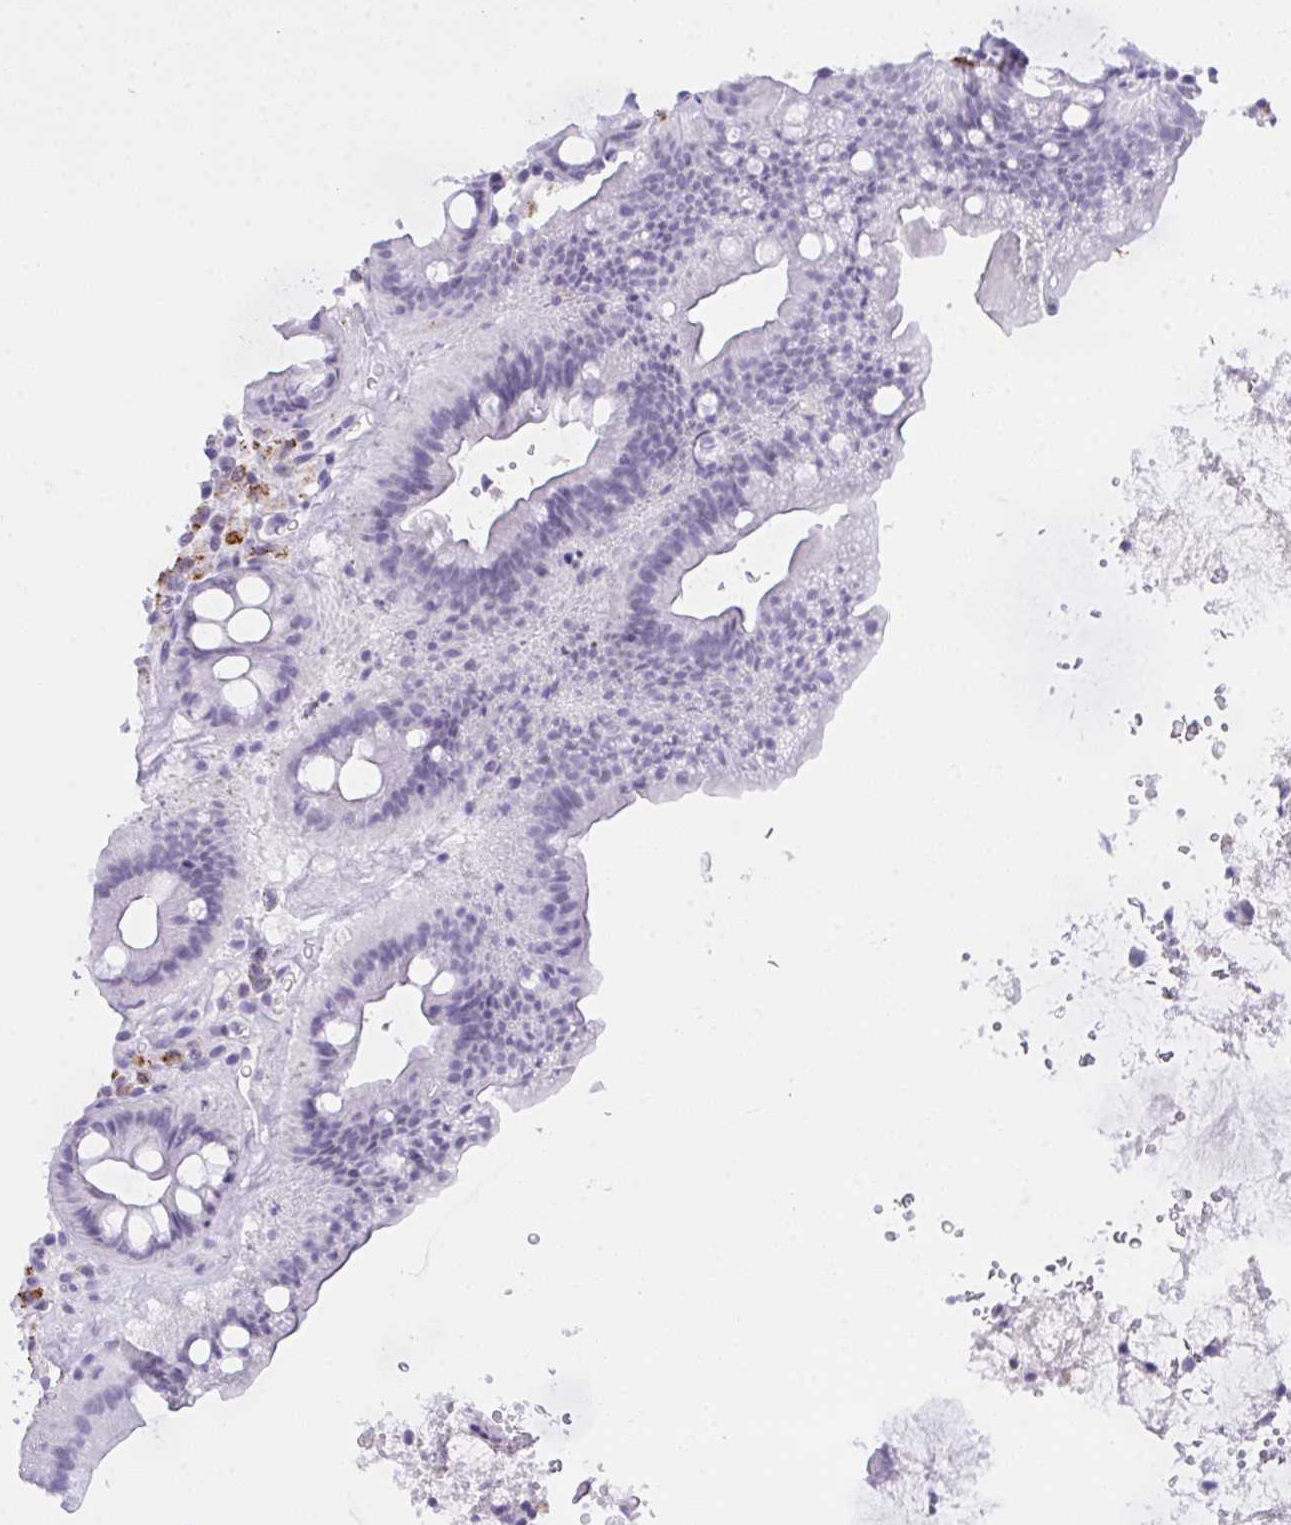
{"staining": {"intensity": "negative", "quantity": "none", "location": "none"}, "tissue": "rectum", "cell_type": "Glandular cells", "image_type": "normal", "snomed": [{"axis": "morphology", "description": "Normal tissue, NOS"}, {"axis": "topography", "description": "Rectum"}], "caption": "Glandular cells show no significant protein staining in unremarkable rectum. (IHC, brightfield microscopy, high magnification).", "gene": "ELN", "patient": {"sex": "female", "age": 69}}